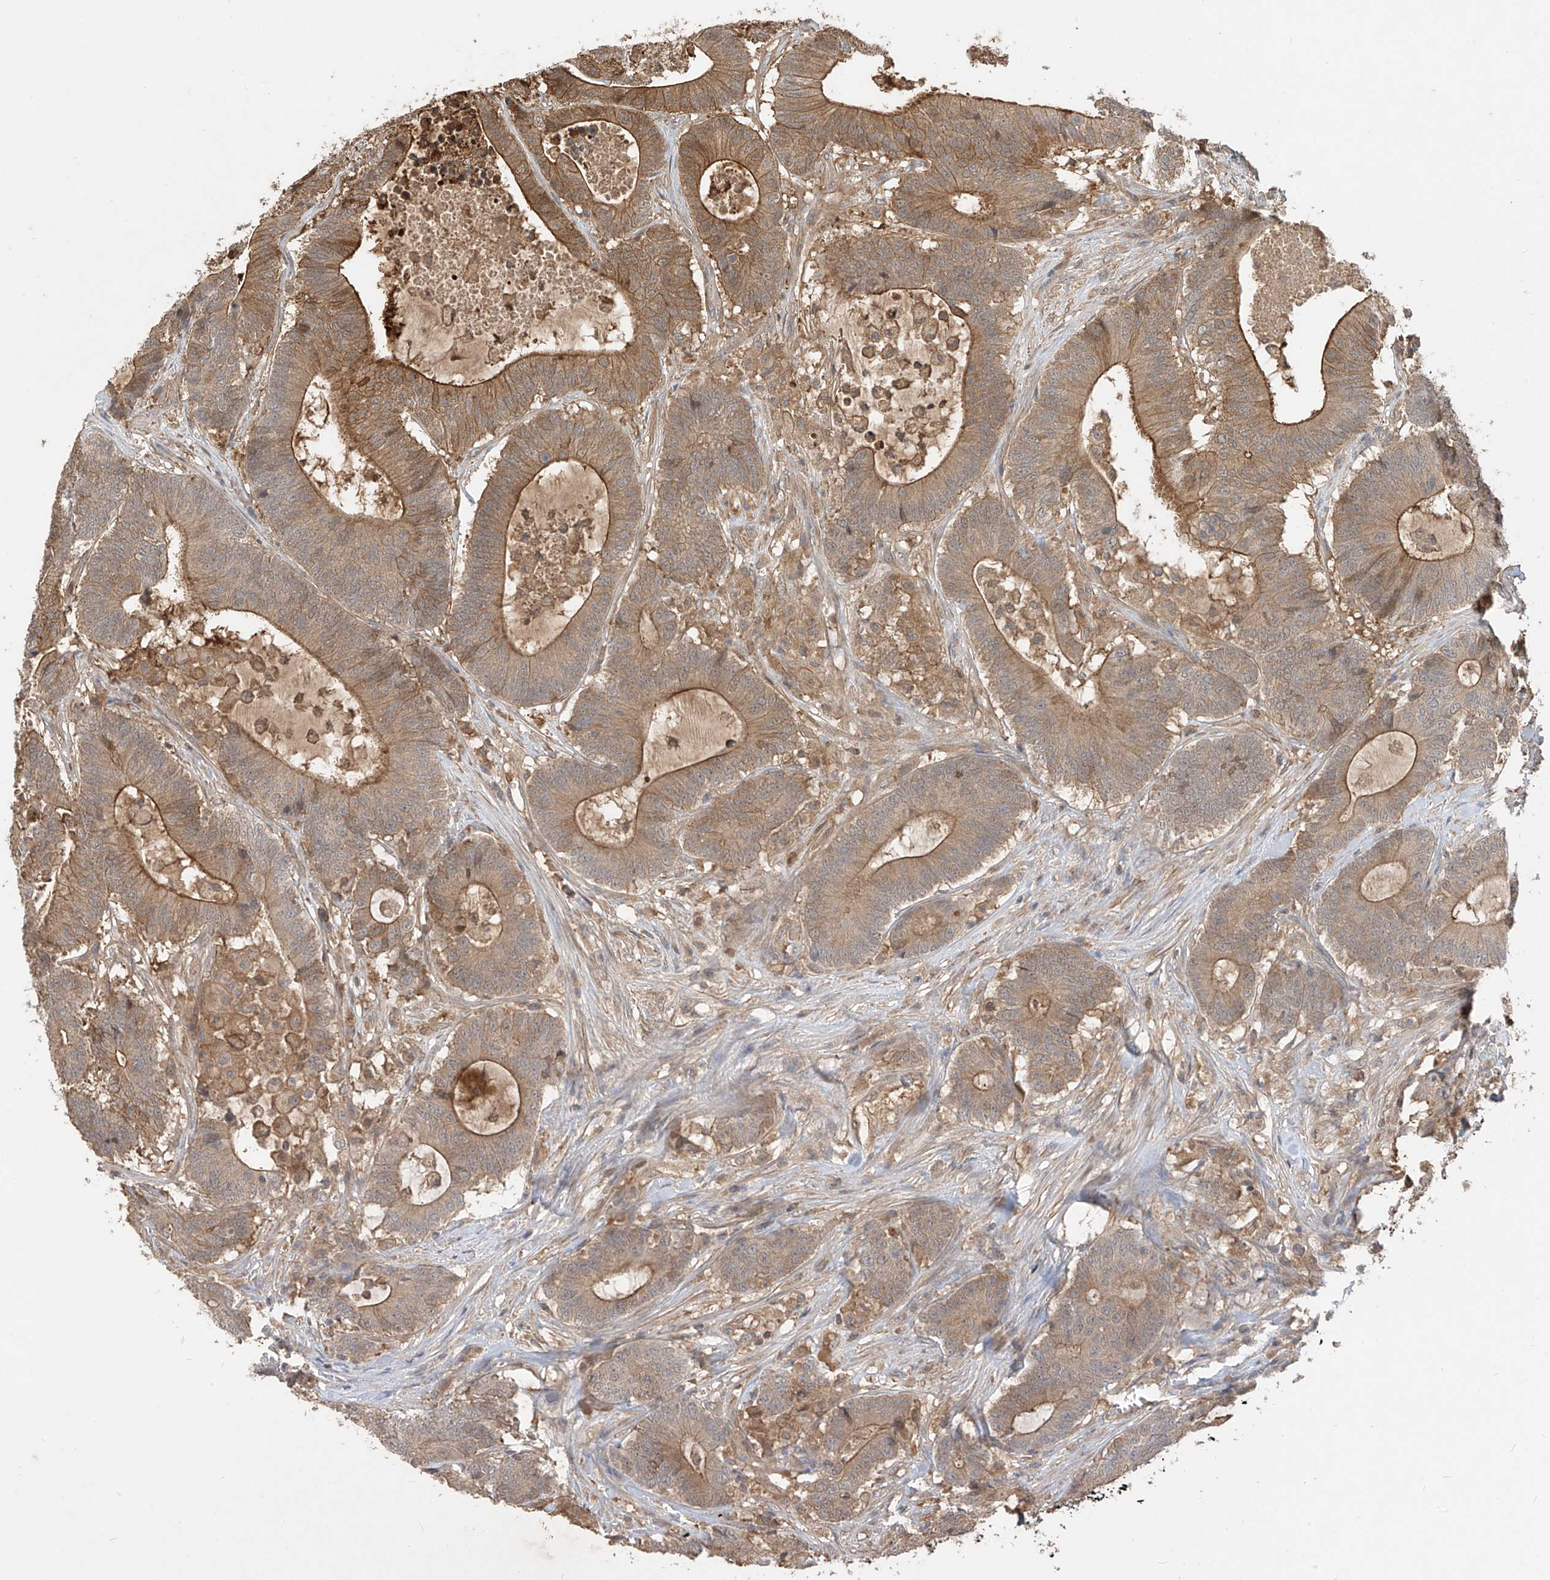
{"staining": {"intensity": "moderate", "quantity": ">75%", "location": "cytoplasmic/membranous"}, "tissue": "colorectal cancer", "cell_type": "Tumor cells", "image_type": "cancer", "snomed": [{"axis": "morphology", "description": "Adenocarcinoma, NOS"}, {"axis": "topography", "description": "Colon"}], "caption": "Immunohistochemistry (IHC) image of colorectal cancer (adenocarcinoma) stained for a protein (brown), which reveals medium levels of moderate cytoplasmic/membranous positivity in approximately >75% of tumor cells.", "gene": "CACNA2D4", "patient": {"sex": "female", "age": 84}}